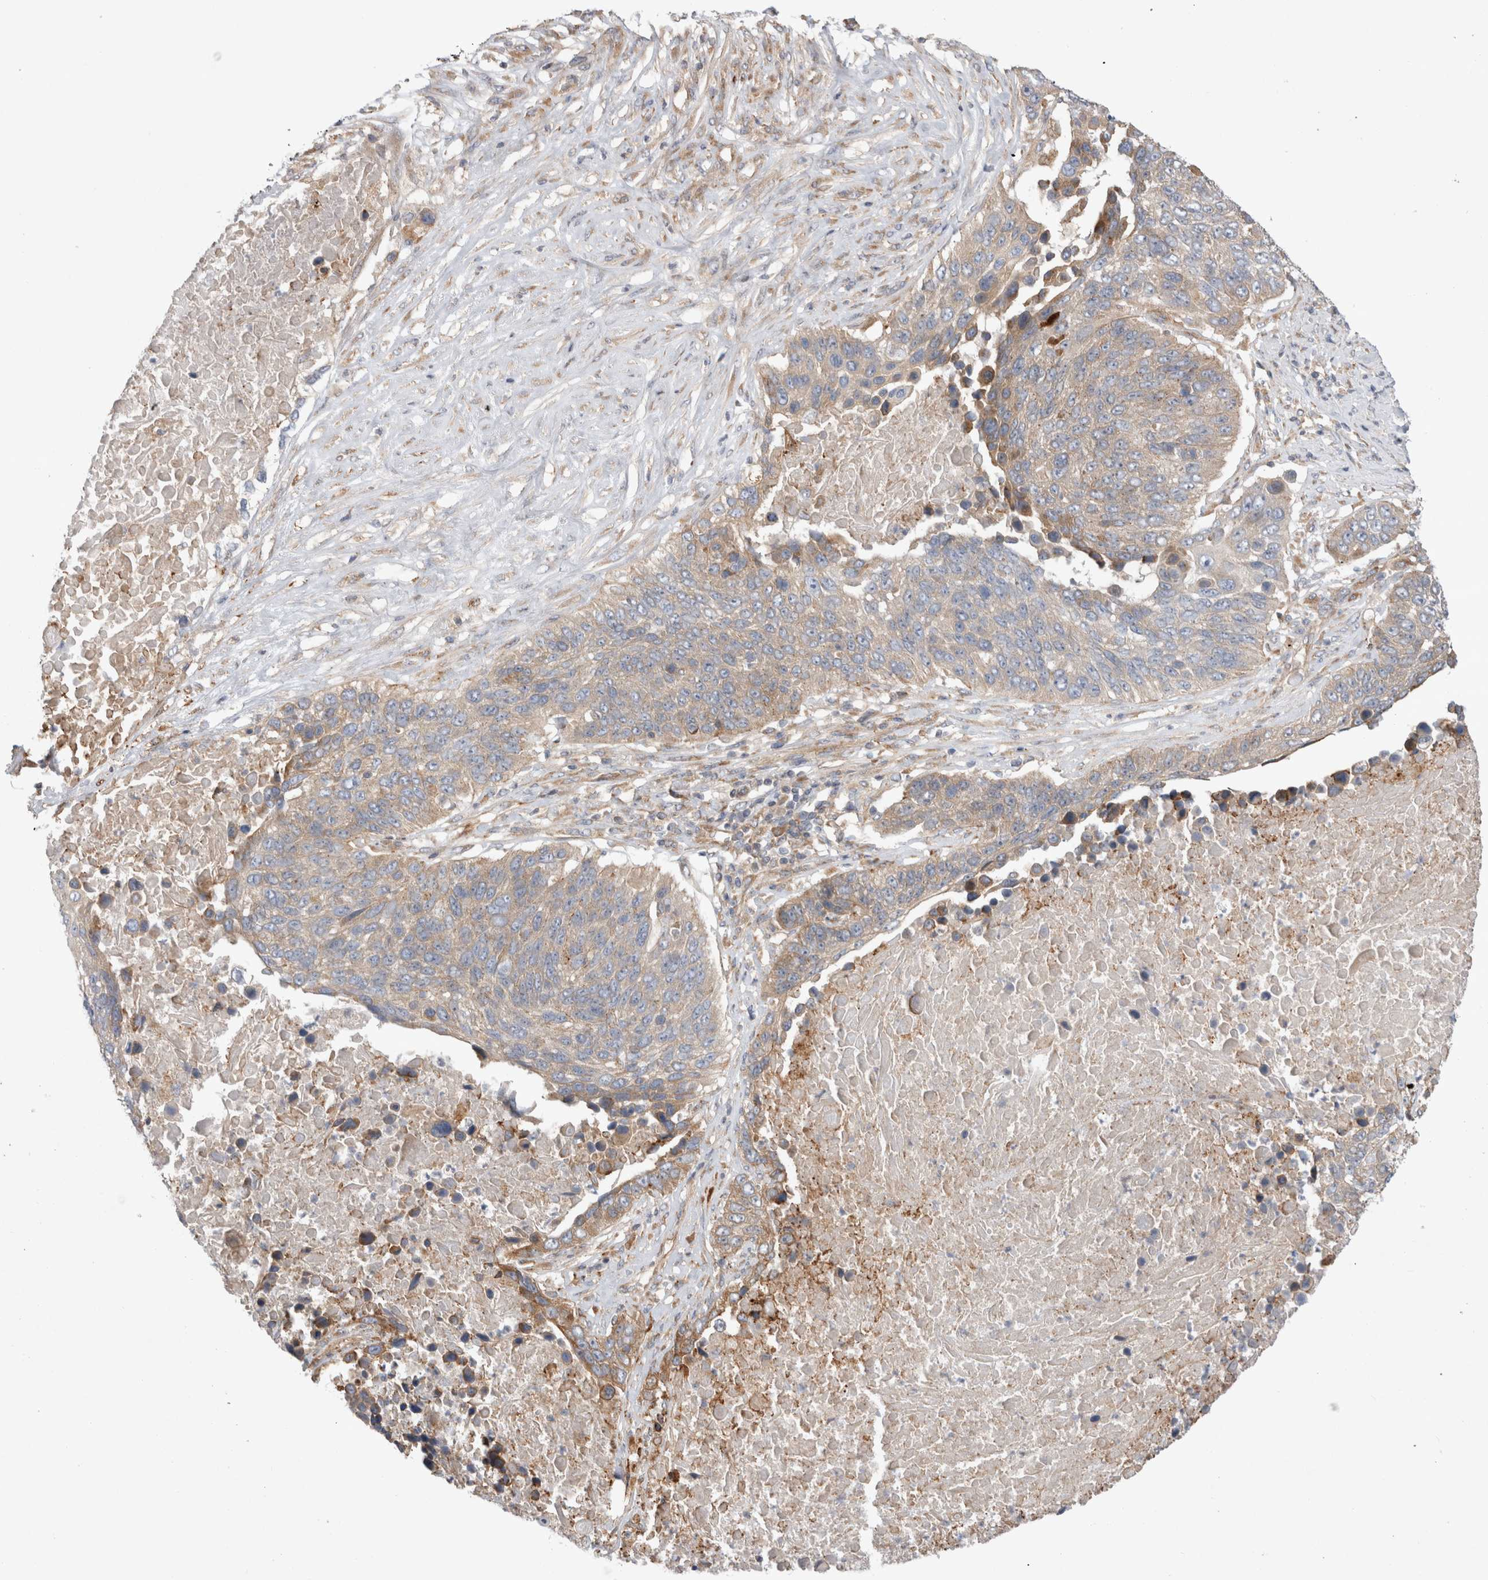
{"staining": {"intensity": "weak", "quantity": "<25%", "location": "cytoplasmic/membranous"}, "tissue": "lung cancer", "cell_type": "Tumor cells", "image_type": "cancer", "snomed": [{"axis": "morphology", "description": "Squamous cell carcinoma, NOS"}, {"axis": "topography", "description": "Lung"}], "caption": "Tumor cells show no significant staining in lung cancer (squamous cell carcinoma). (DAB (3,3'-diaminobenzidine) immunohistochemistry with hematoxylin counter stain).", "gene": "PDCD10", "patient": {"sex": "male", "age": 66}}